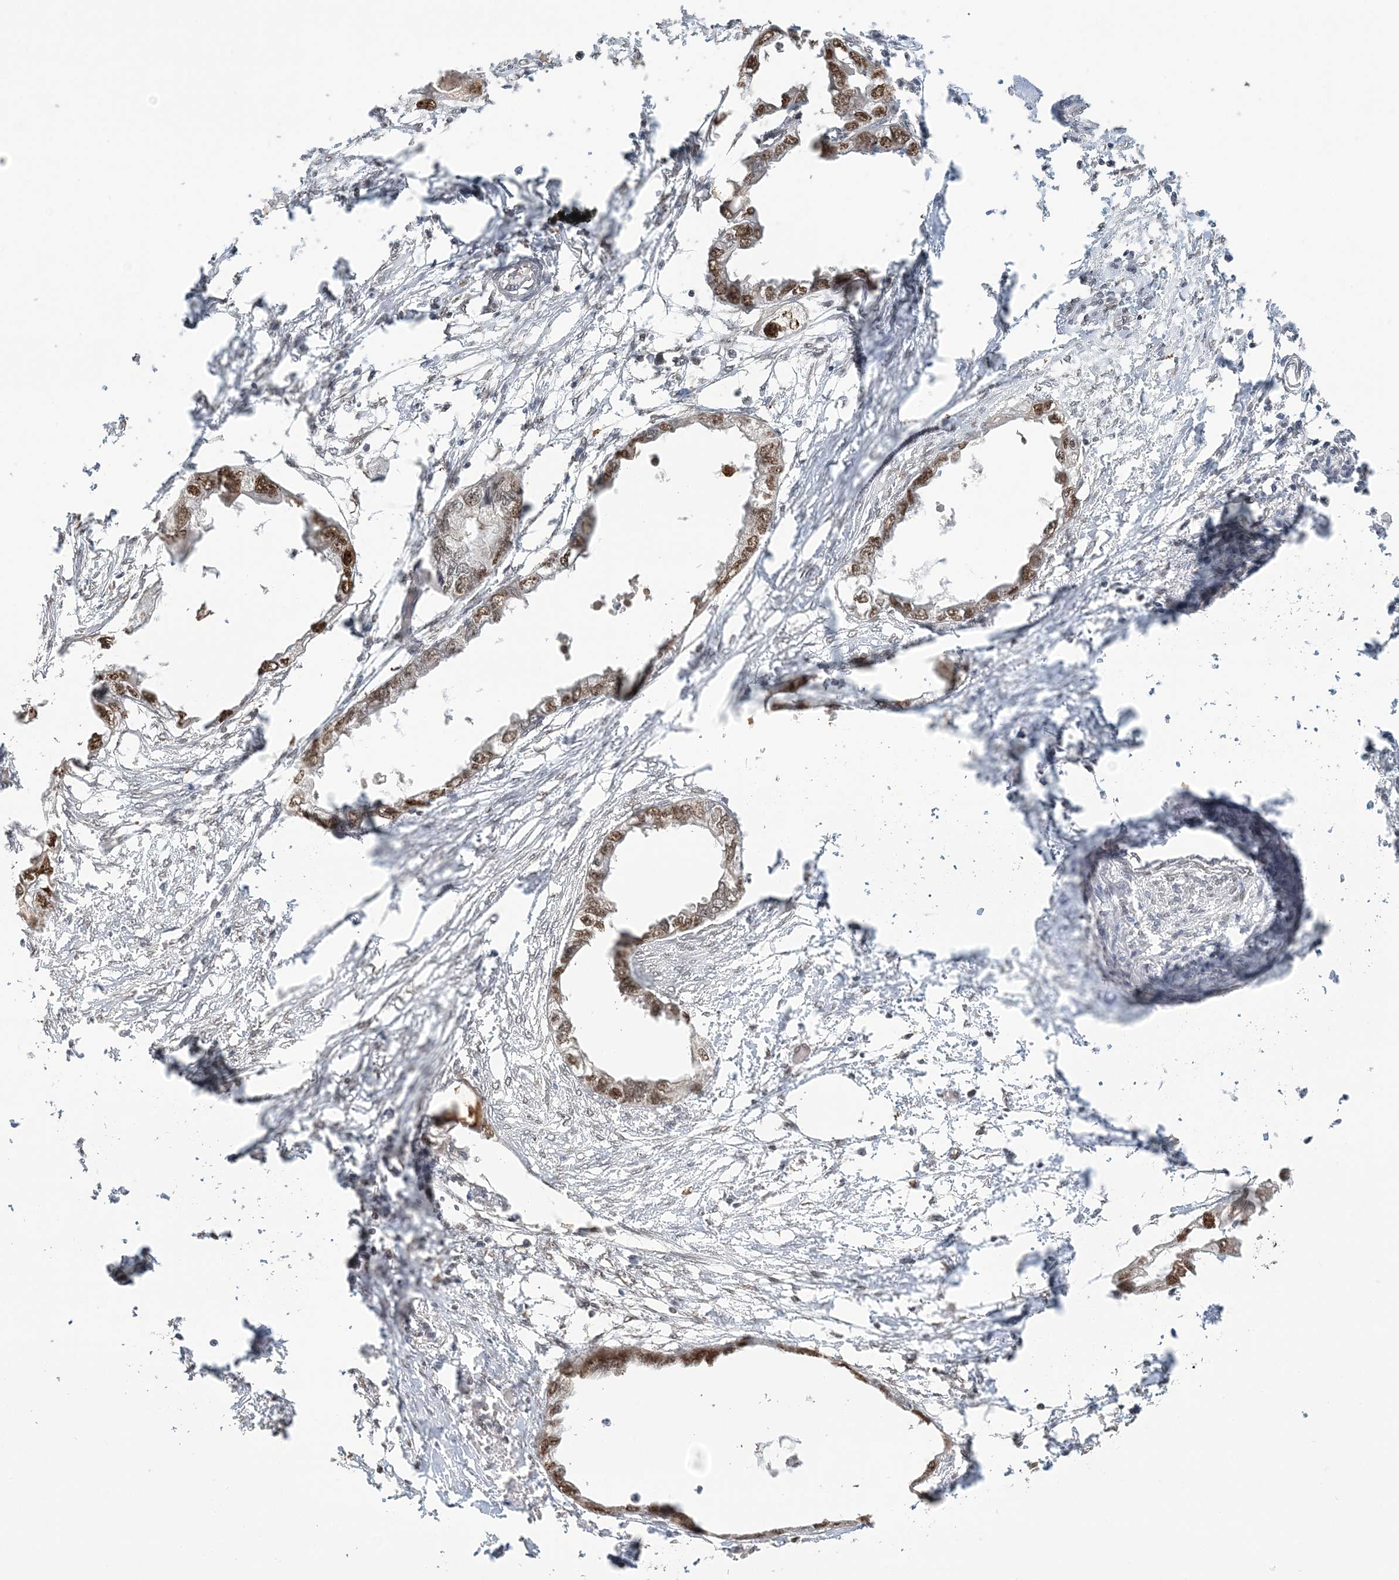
{"staining": {"intensity": "moderate", "quantity": ">75%", "location": "nuclear"}, "tissue": "endometrial cancer", "cell_type": "Tumor cells", "image_type": "cancer", "snomed": [{"axis": "morphology", "description": "Adenocarcinoma, NOS"}, {"axis": "morphology", "description": "Adenocarcinoma, metastatic, NOS"}, {"axis": "topography", "description": "Adipose tissue"}, {"axis": "topography", "description": "Endometrium"}], "caption": "The histopathology image demonstrates immunohistochemical staining of endometrial cancer. There is moderate nuclear positivity is appreciated in approximately >75% of tumor cells.", "gene": "SUMO2", "patient": {"sex": "female", "age": 67}}